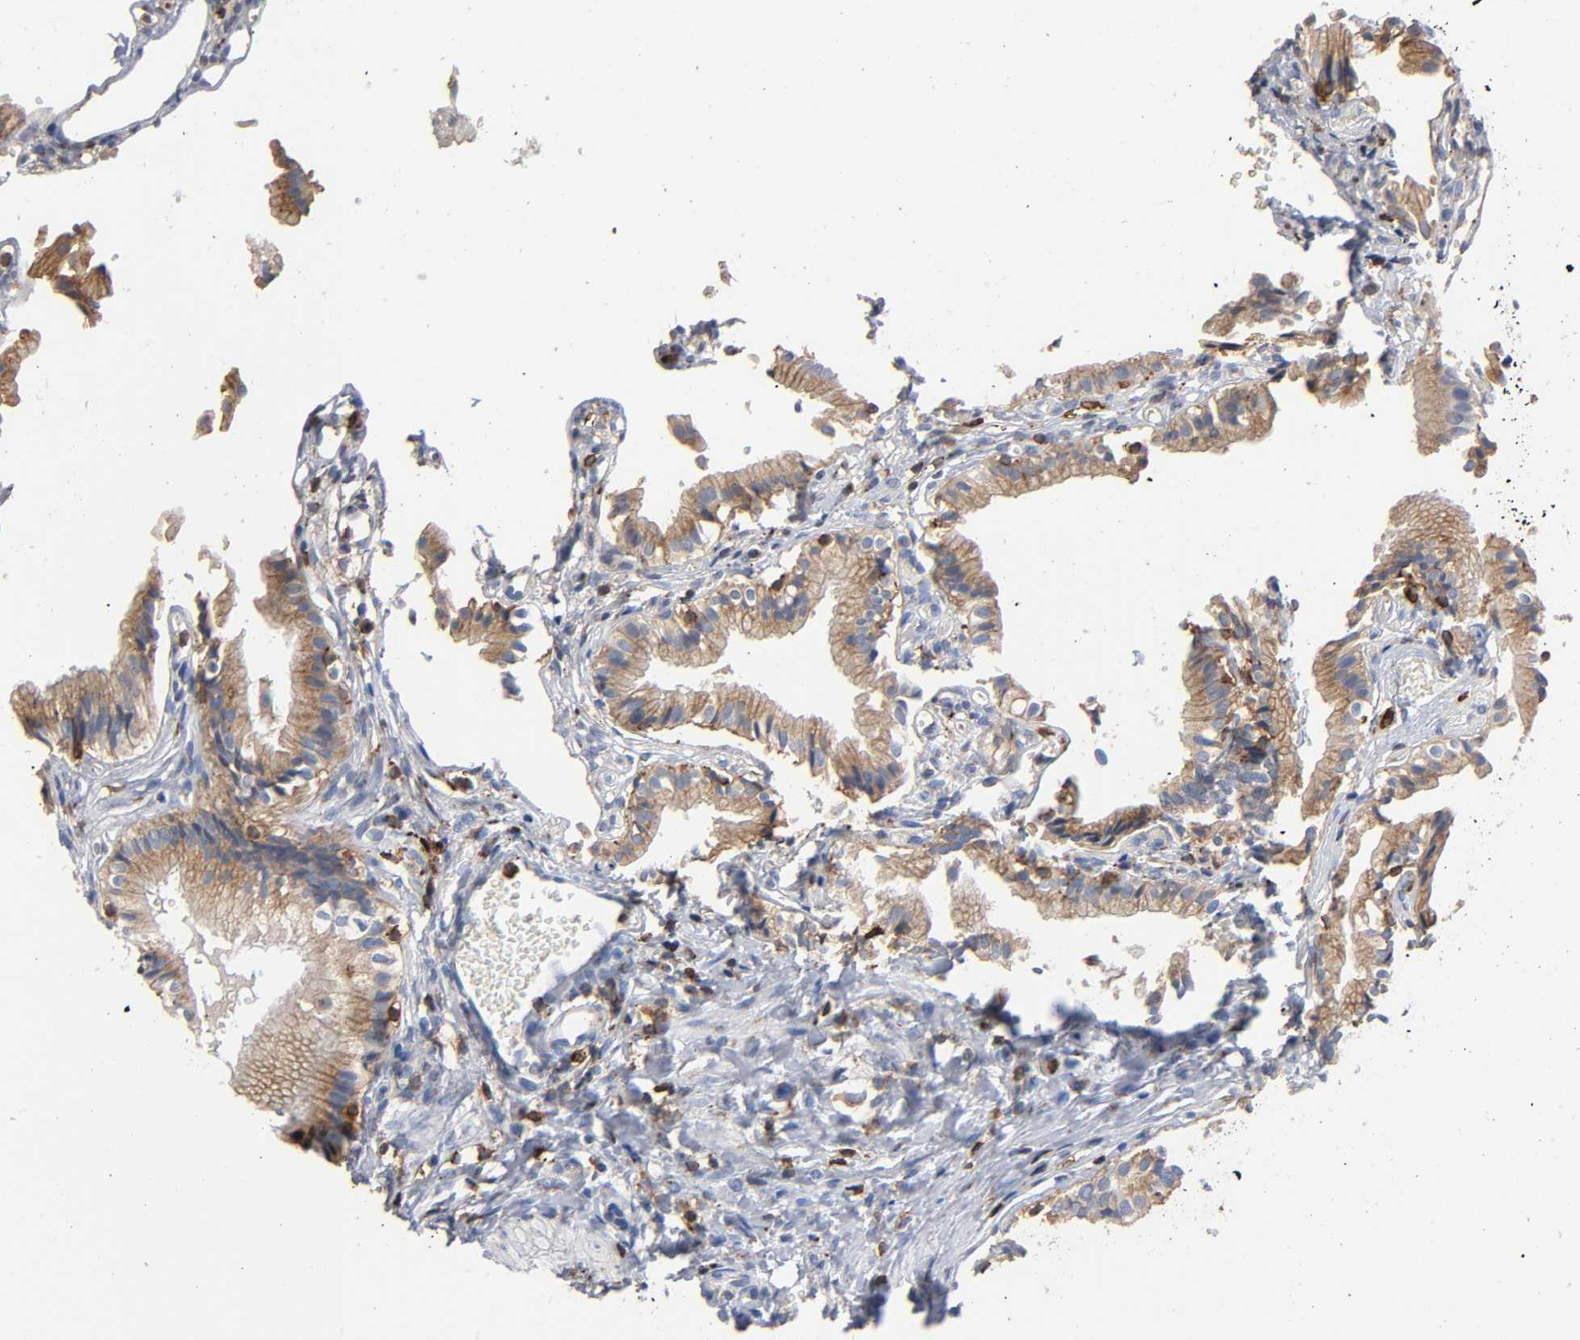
{"staining": {"intensity": "moderate", "quantity": ">75%", "location": "cytoplasmic/membranous"}, "tissue": "gallbladder", "cell_type": "Glandular cells", "image_type": "normal", "snomed": [{"axis": "morphology", "description": "Normal tissue, NOS"}, {"axis": "topography", "description": "Gallbladder"}], "caption": "High-magnification brightfield microscopy of unremarkable gallbladder stained with DAB (brown) and counterstained with hematoxylin (blue). glandular cells exhibit moderate cytoplasmic/membranous positivity is seen in approximately>75% of cells. The staining is performed using DAB (3,3'-diaminobenzidine) brown chromogen to label protein expression. The nuclei are counter-stained blue using hematoxylin.", "gene": "CAPN10", "patient": {"sex": "male", "age": 65}}